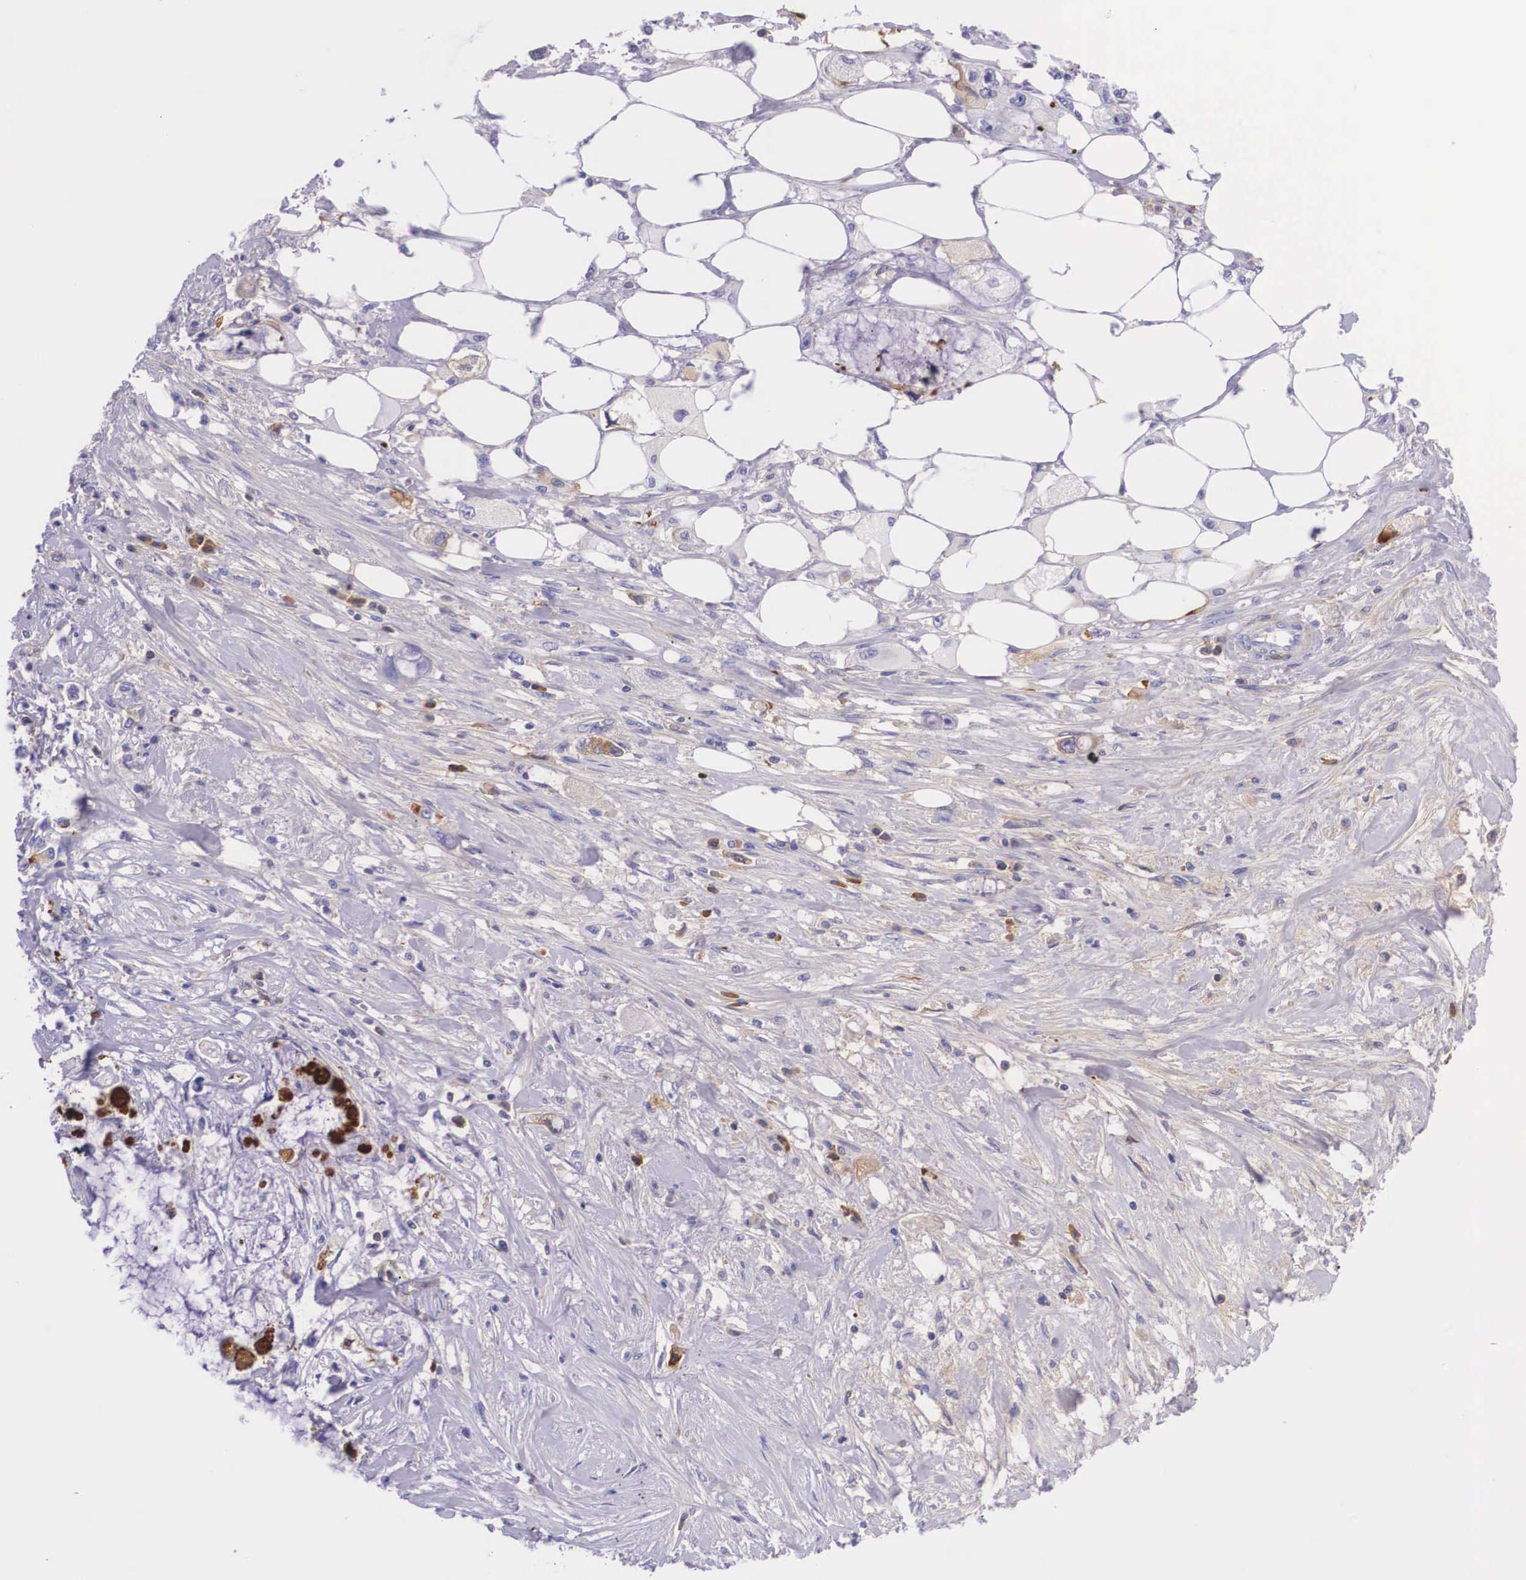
{"staining": {"intensity": "negative", "quantity": "none", "location": "none"}, "tissue": "pancreatic cancer", "cell_type": "Tumor cells", "image_type": "cancer", "snomed": [{"axis": "morphology", "description": "Adenocarcinoma, NOS"}, {"axis": "topography", "description": "Pancreas"}, {"axis": "topography", "description": "Stomach, upper"}], "caption": "Adenocarcinoma (pancreatic) was stained to show a protein in brown. There is no significant positivity in tumor cells. Nuclei are stained in blue.", "gene": "PLG", "patient": {"sex": "male", "age": 77}}